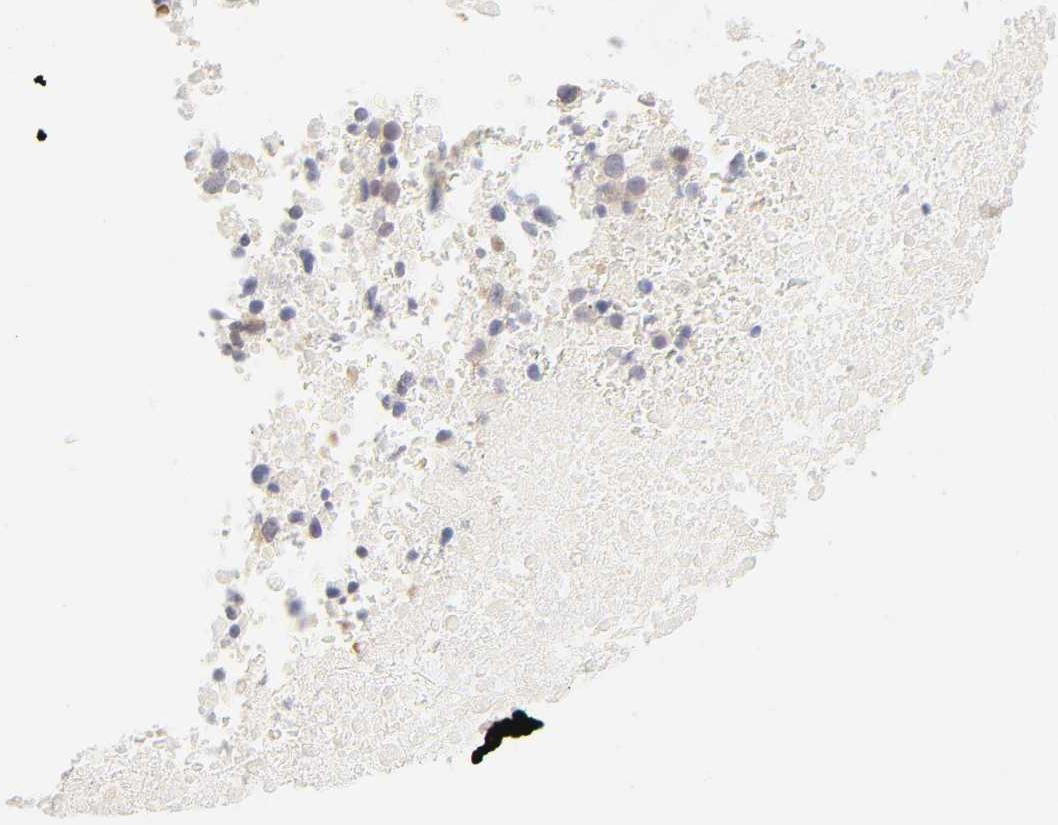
{"staining": {"intensity": "weak", "quantity": "25%-75%", "location": "cytoplasmic/membranous"}, "tissue": "melanoma", "cell_type": "Tumor cells", "image_type": "cancer", "snomed": [{"axis": "morphology", "description": "Malignant melanoma, Metastatic site"}, {"axis": "topography", "description": "Cerebral cortex"}], "caption": "This is an image of IHC staining of malignant melanoma (metastatic site), which shows weak expression in the cytoplasmic/membranous of tumor cells.", "gene": "CYP4B1", "patient": {"sex": "female", "age": 52}}